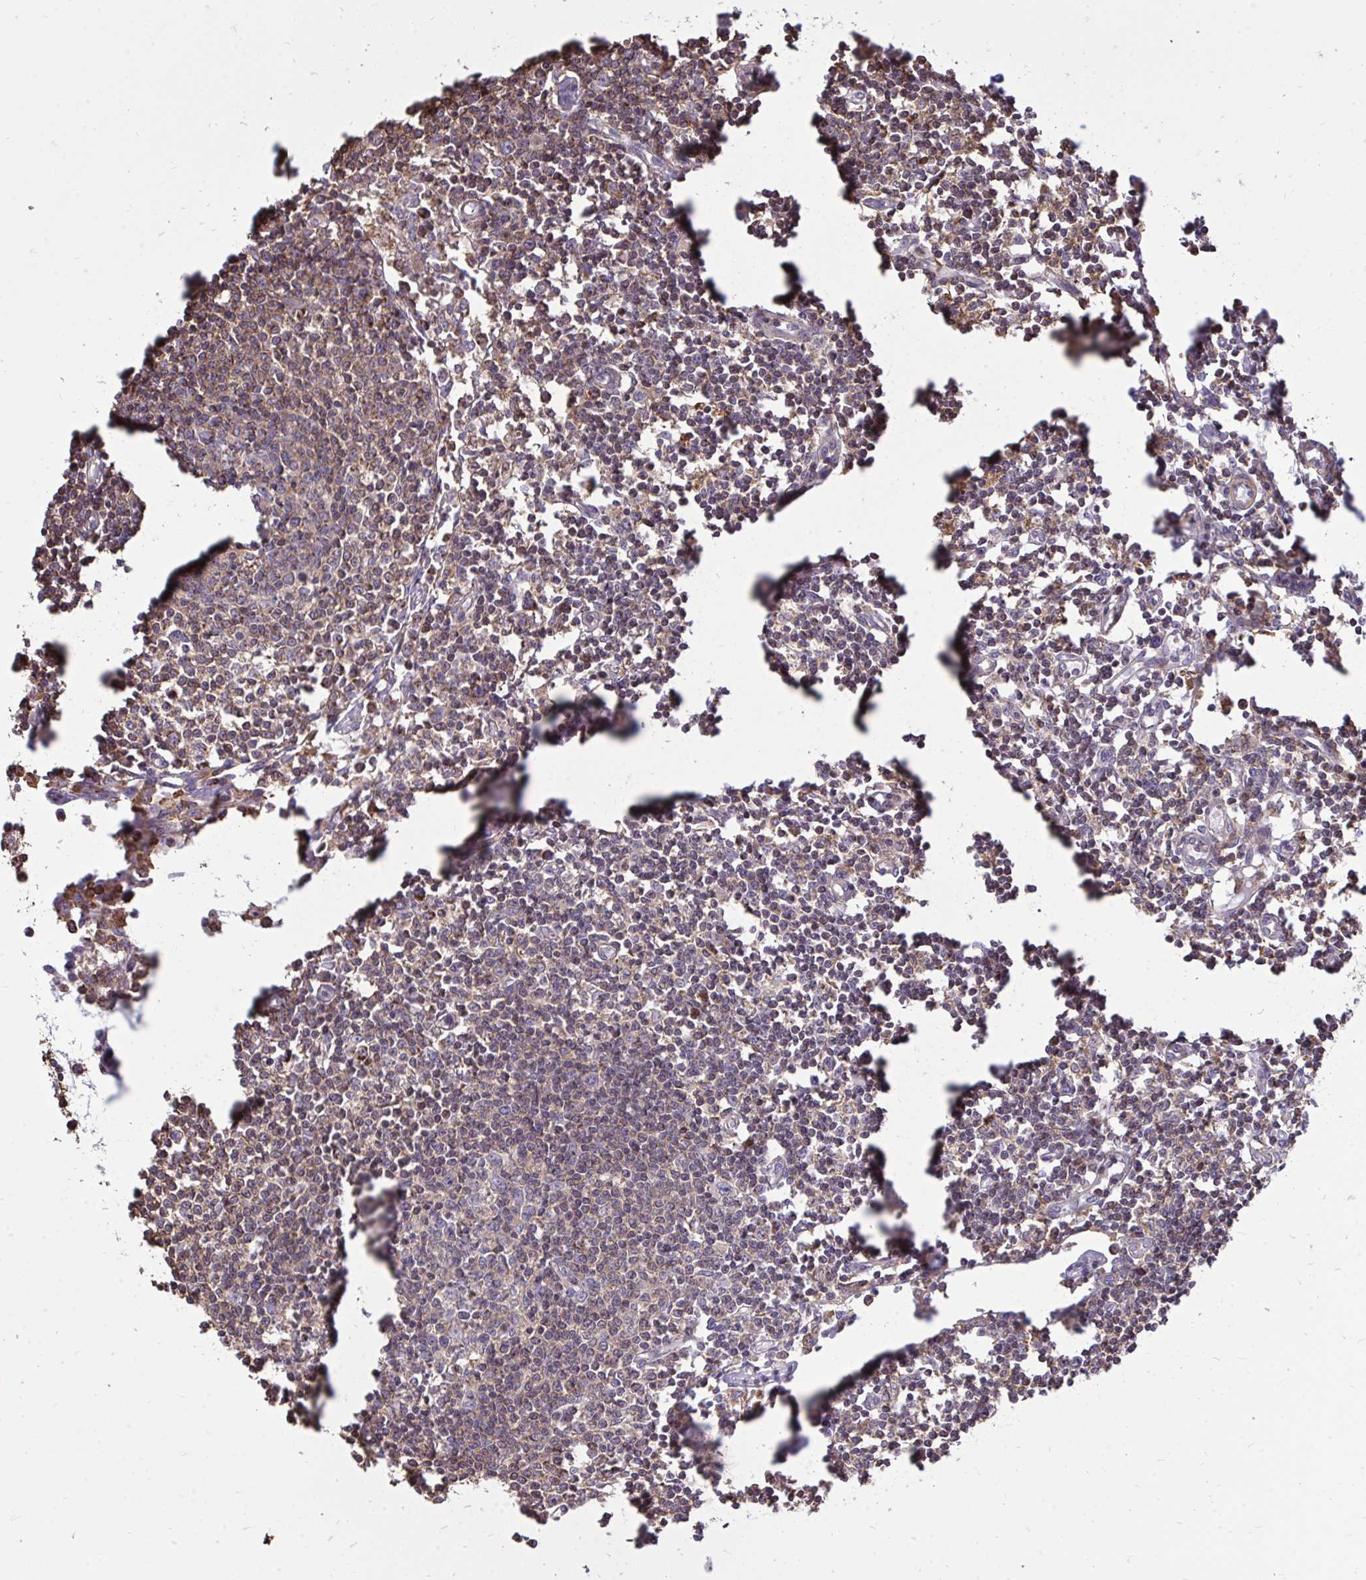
{"staining": {"intensity": "weak", "quantity": "25%-75%", "location": "cytoplasmic/membranous"}, "tissue": "lymph node", "cell_type": "Germinal center cells", "image_type": "normal", "snomed": [{"axis": "morphology", "description": "Normal tissue, NOS"}, {"axis": "topography", "description": "Lymph node"}], "caption": "High-power microscopy captured an IHC photomicrograph of unremarkable lymph node, revealing weak cytoplasmic/membranous staining in about 25%-75% of germinal center cells.", "gene": "SLC7A5", "patient": {"sex": "female", "age": 78}}